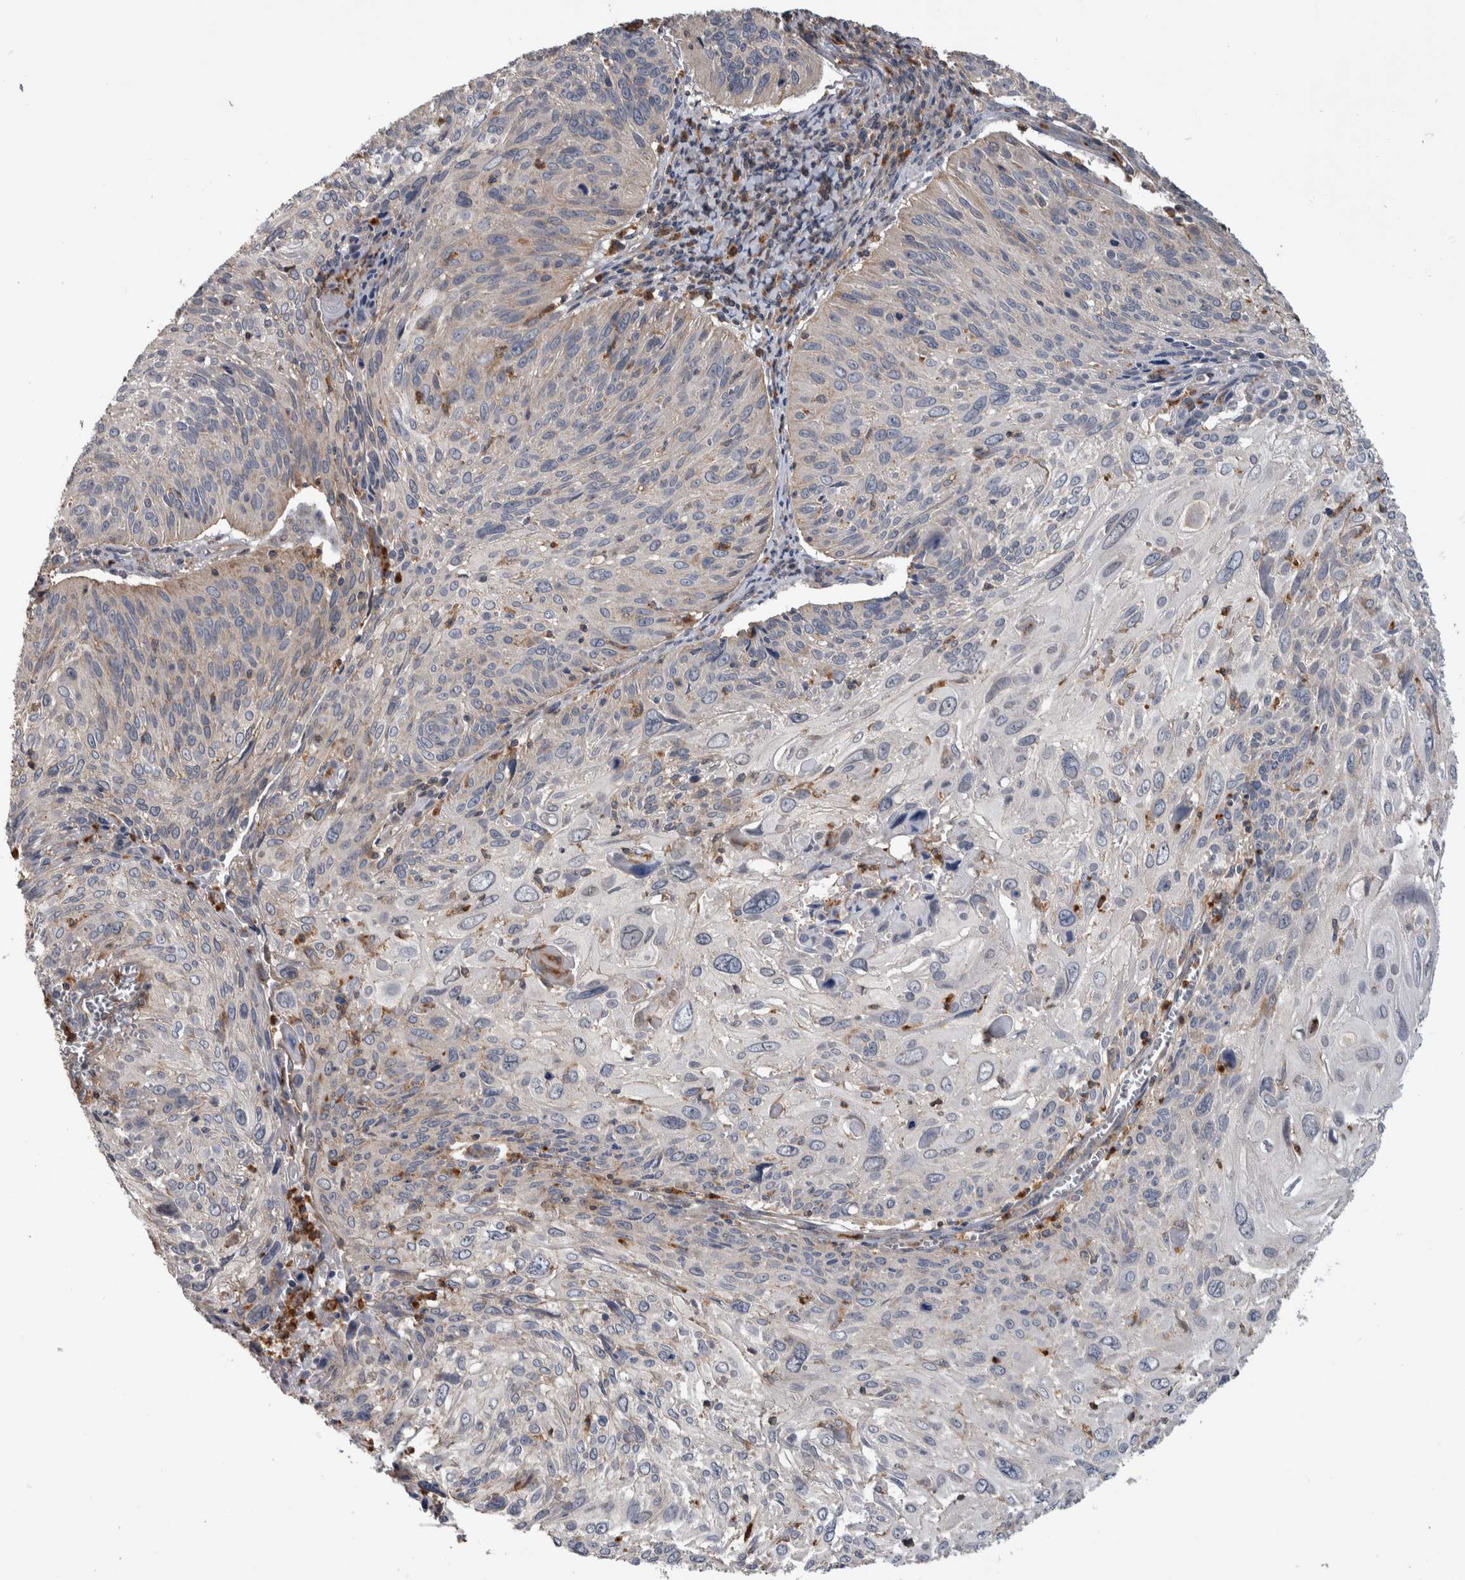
{"staining": {"intensity": "negative", "quantity": "none", "location": "none"}, "tissue": "cervical cancer", "cell_type": "Tumor cells", "image_type": "cancer", "snomed": [{"axis": "morphology", "description": "Squamous cell carcinoma, NOS"}, {"axis": "topography", "description": "Cervix"}], "caption": "High power microscopy image of an immunohistochemistry micrograph of cervical squamous cell carcinoma, revealing no significant positivity in tumor cells.", "gene": "SDCBP", "patient": {"sex": "female", "age": 51}}